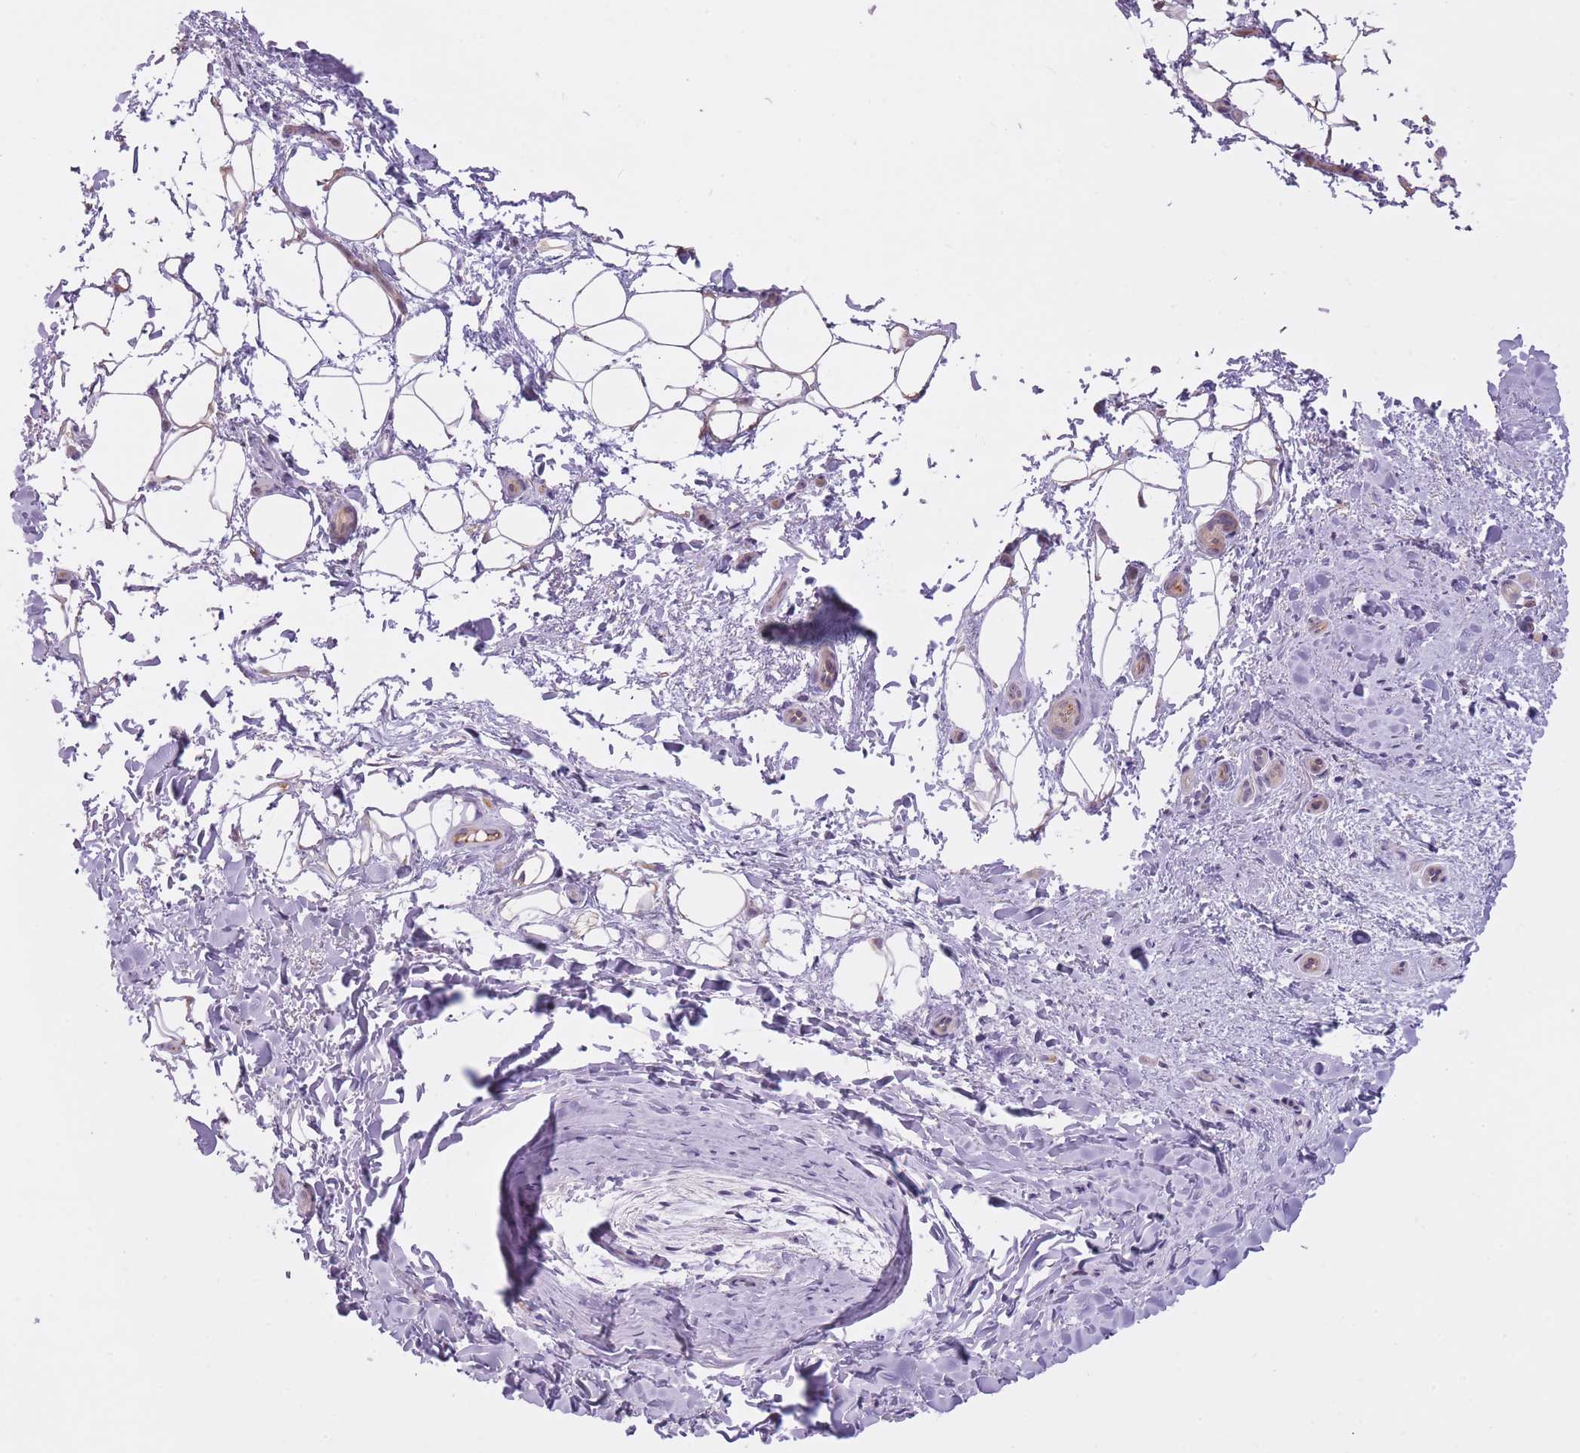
{"staining": {"intensity": "negative", "quantity": "none", "location": "none"}, "tissue": "adipose tissue", "cell_type": "Adipocytes", "image_type": "normal", "snomed": [{"axis": "morphology", "description": "Normal tissue, NOS"}, {"axis": "topography", "description": "Peripheral nerve tissue"}], "caption": "Adipose tissue was stained to show a protein in brown. There is no significant expression in adipocytes. (DAB immunohistochemistry (IHC) visualized using brightfield microscopy, high magnification).", "gene": "PGRMC2", "patient": {"sex": "female", "age": 61}}